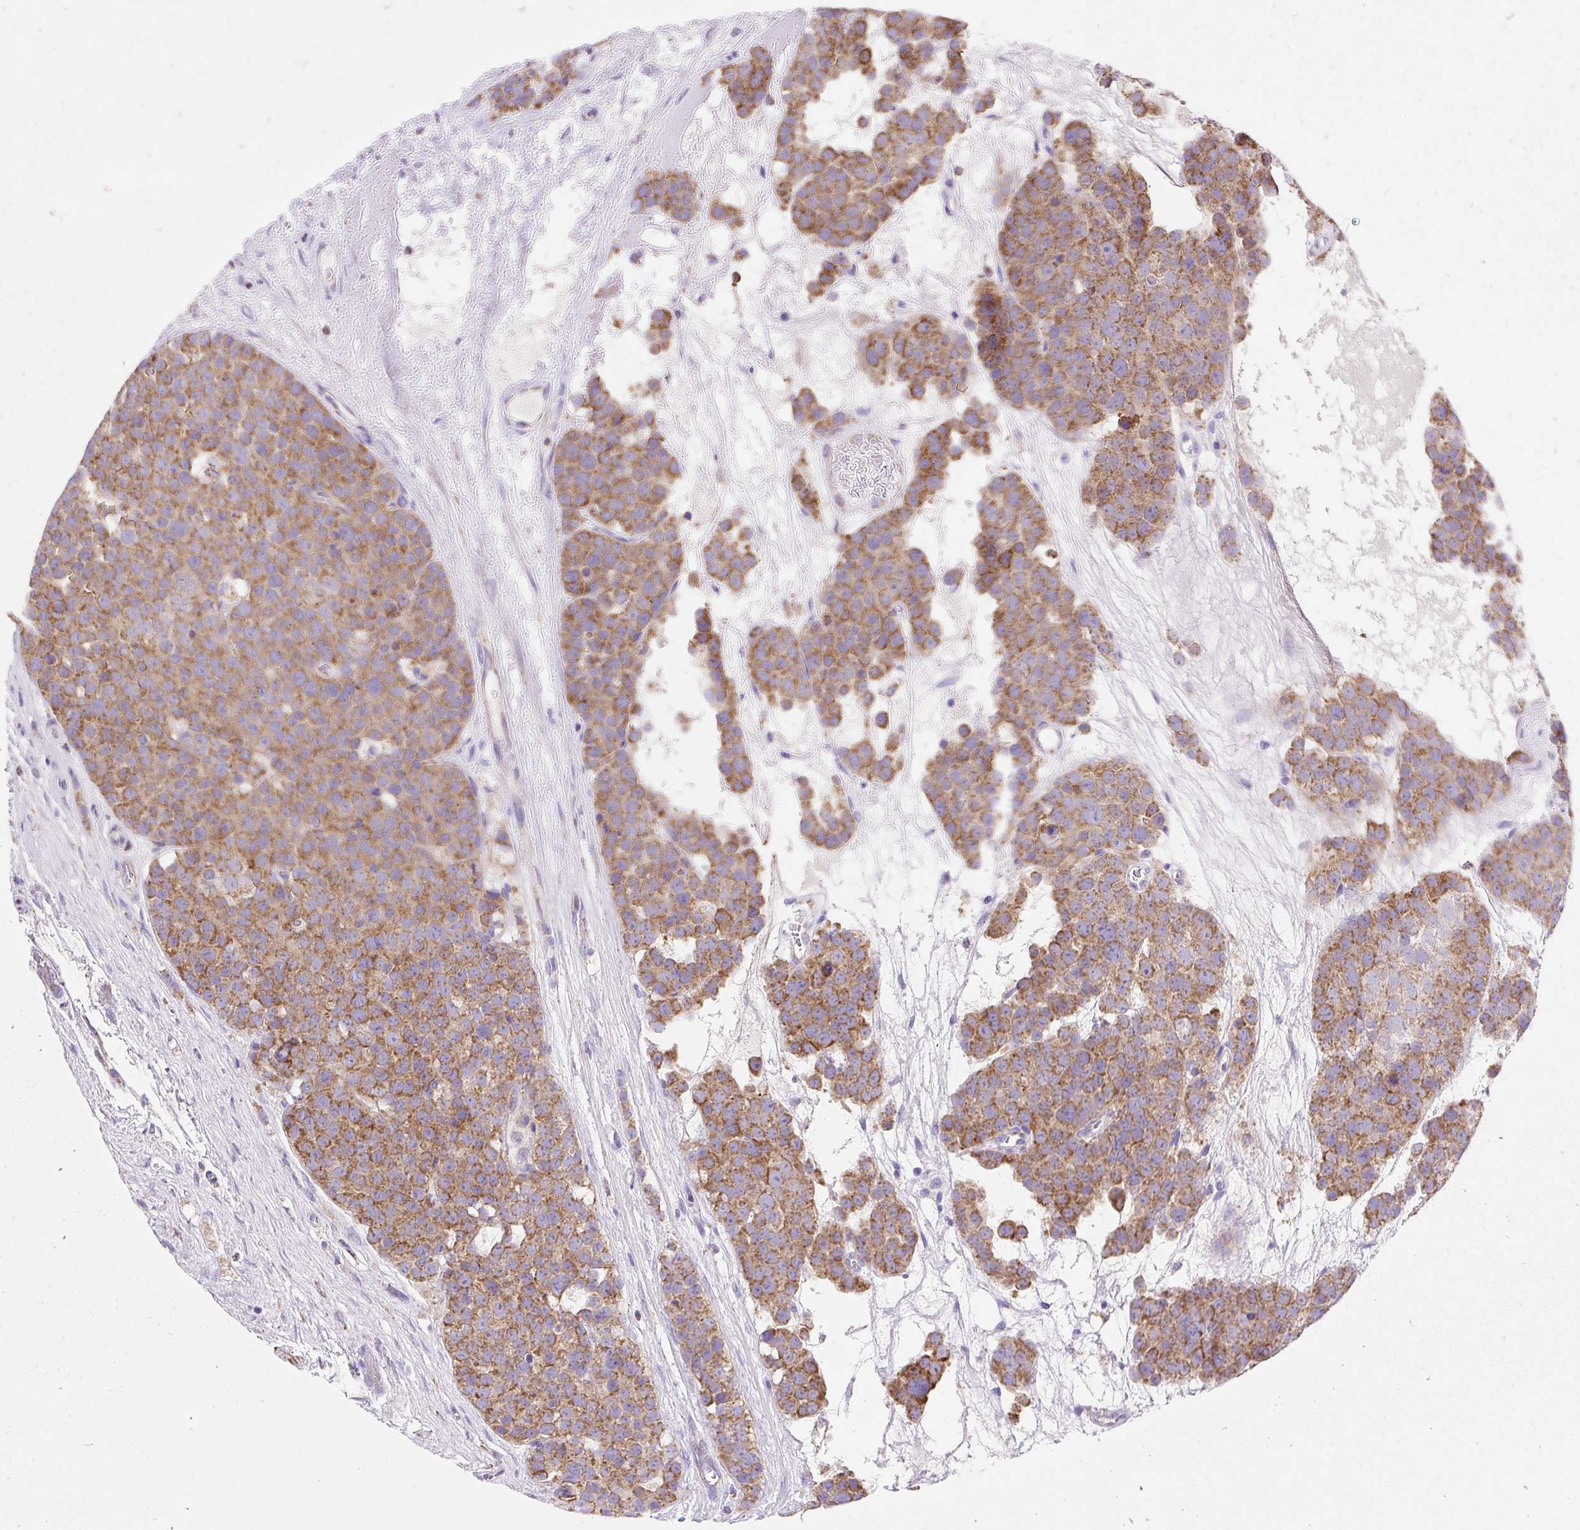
{"staining": {"intensity": "moderate", "quantity": ">75%", "location": "cytoplasmic/membranous"}, "tissue": "testis cancer", "cell_type": "Tumor cells", "image_type": "cancer", "snomed": [{"axis": "morphology", "description": "Seminoma, NOS"}, {"axis": "topography", "description": "Testis"}], "caption": "This histopathology image exhibits IHC staining of human seminoma (testis), with medium moderate cytoplasmic/membranous expression in approximately >75% of tumor cells.", "gene": "DAAM2", "patient": {"sex": "male", "age": 71}}